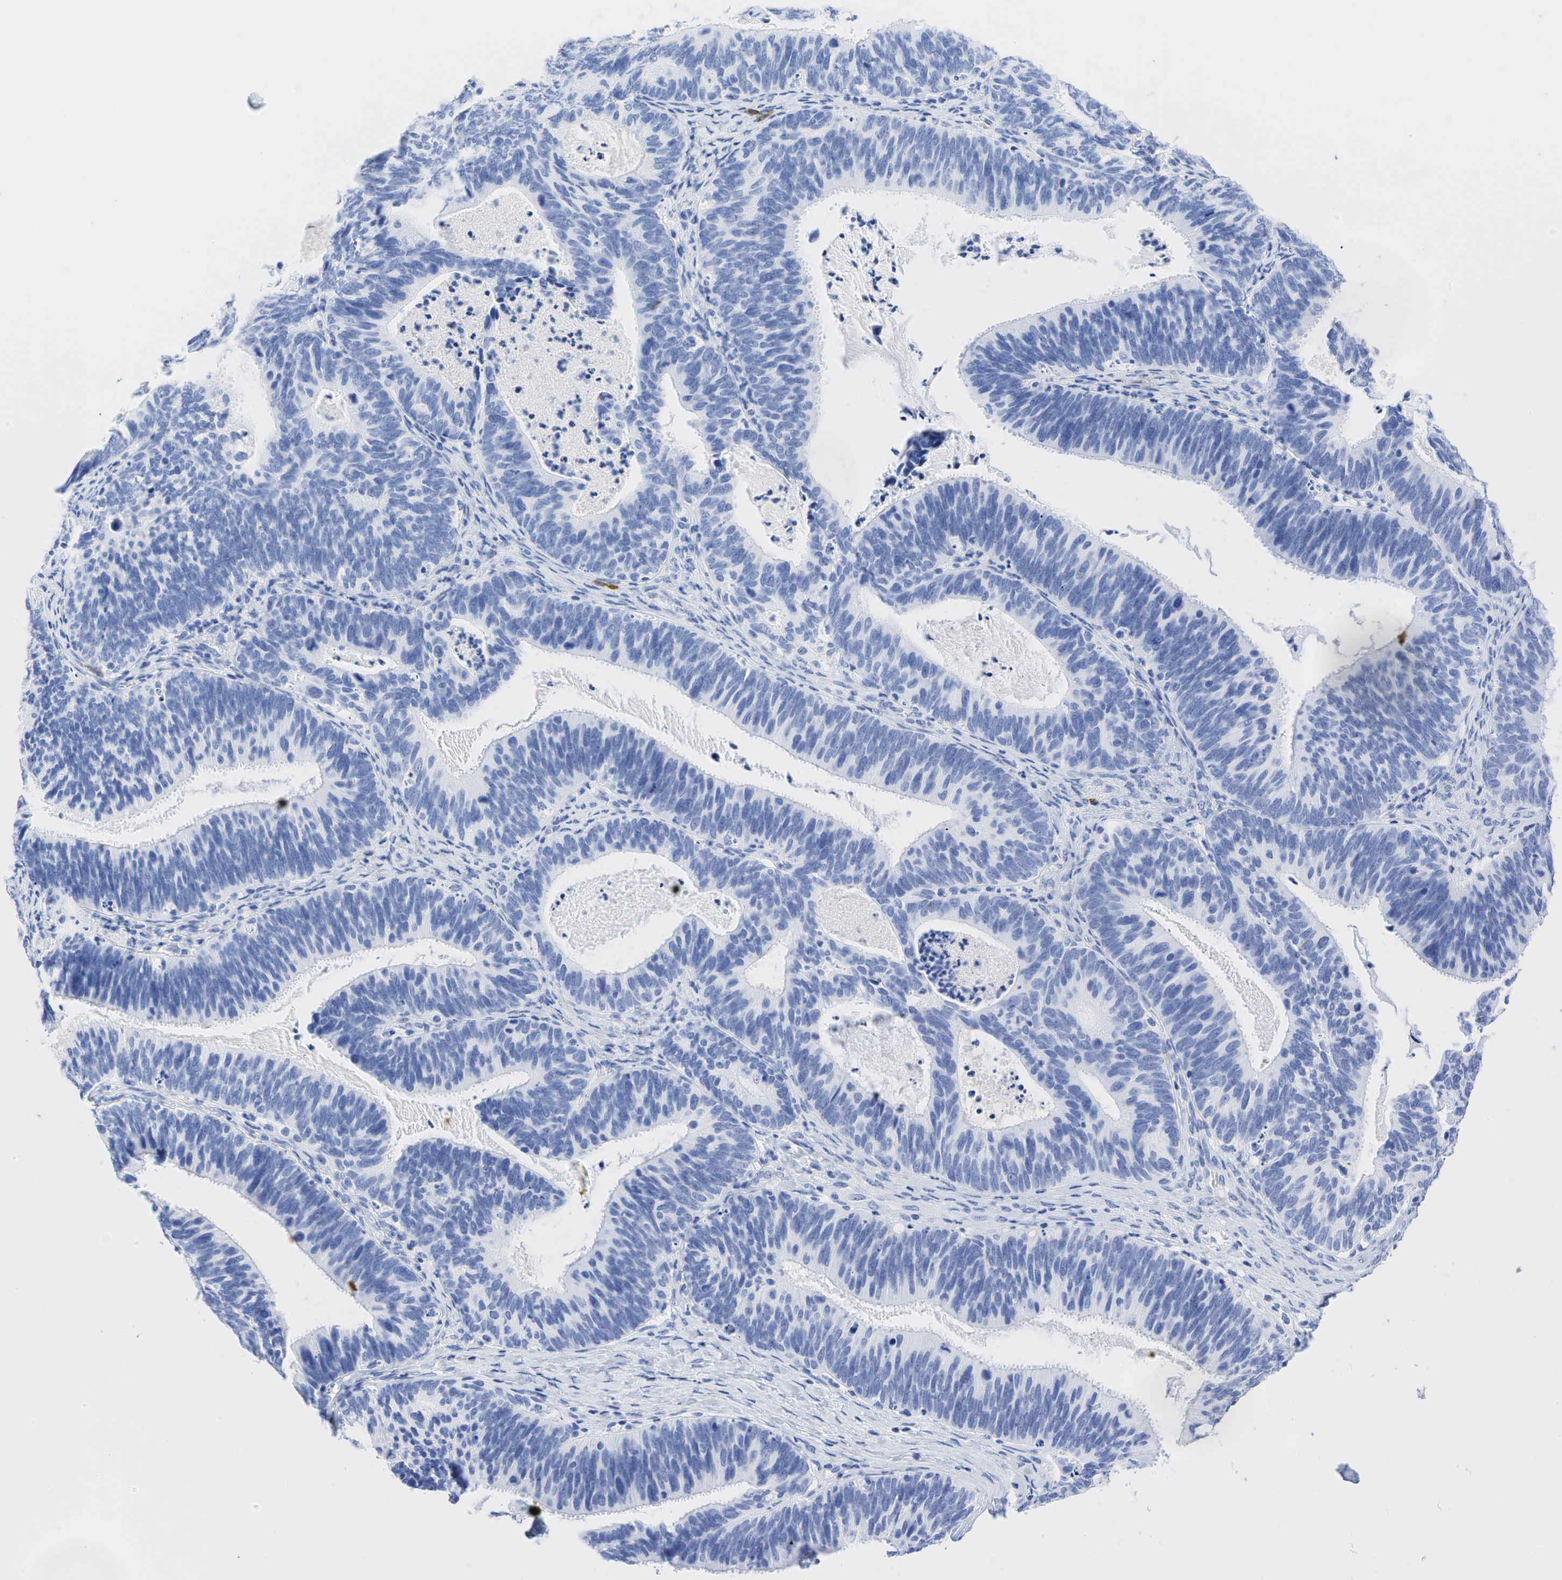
{"staining": {"intensity": "negative", "quantity": "none", "location": "none"}, "tissue": "ovarian cancer", "cell_type": "Tumor cells", "image_type": "cancer", "snomed": [{"axis": "morphology", "description": "Carcinoma, endometroid"}, {"axis": "topography", "description": "Ovary"}], "caption": "An immunohistochemistry (IHC) histopathology image of ovarian endometroid carcinoma is shown. There is no staining in tumor cells of ovarian endometroid carcinoma.", "gene": "INHA", "patient": {"sex": "female", "age": 52}}